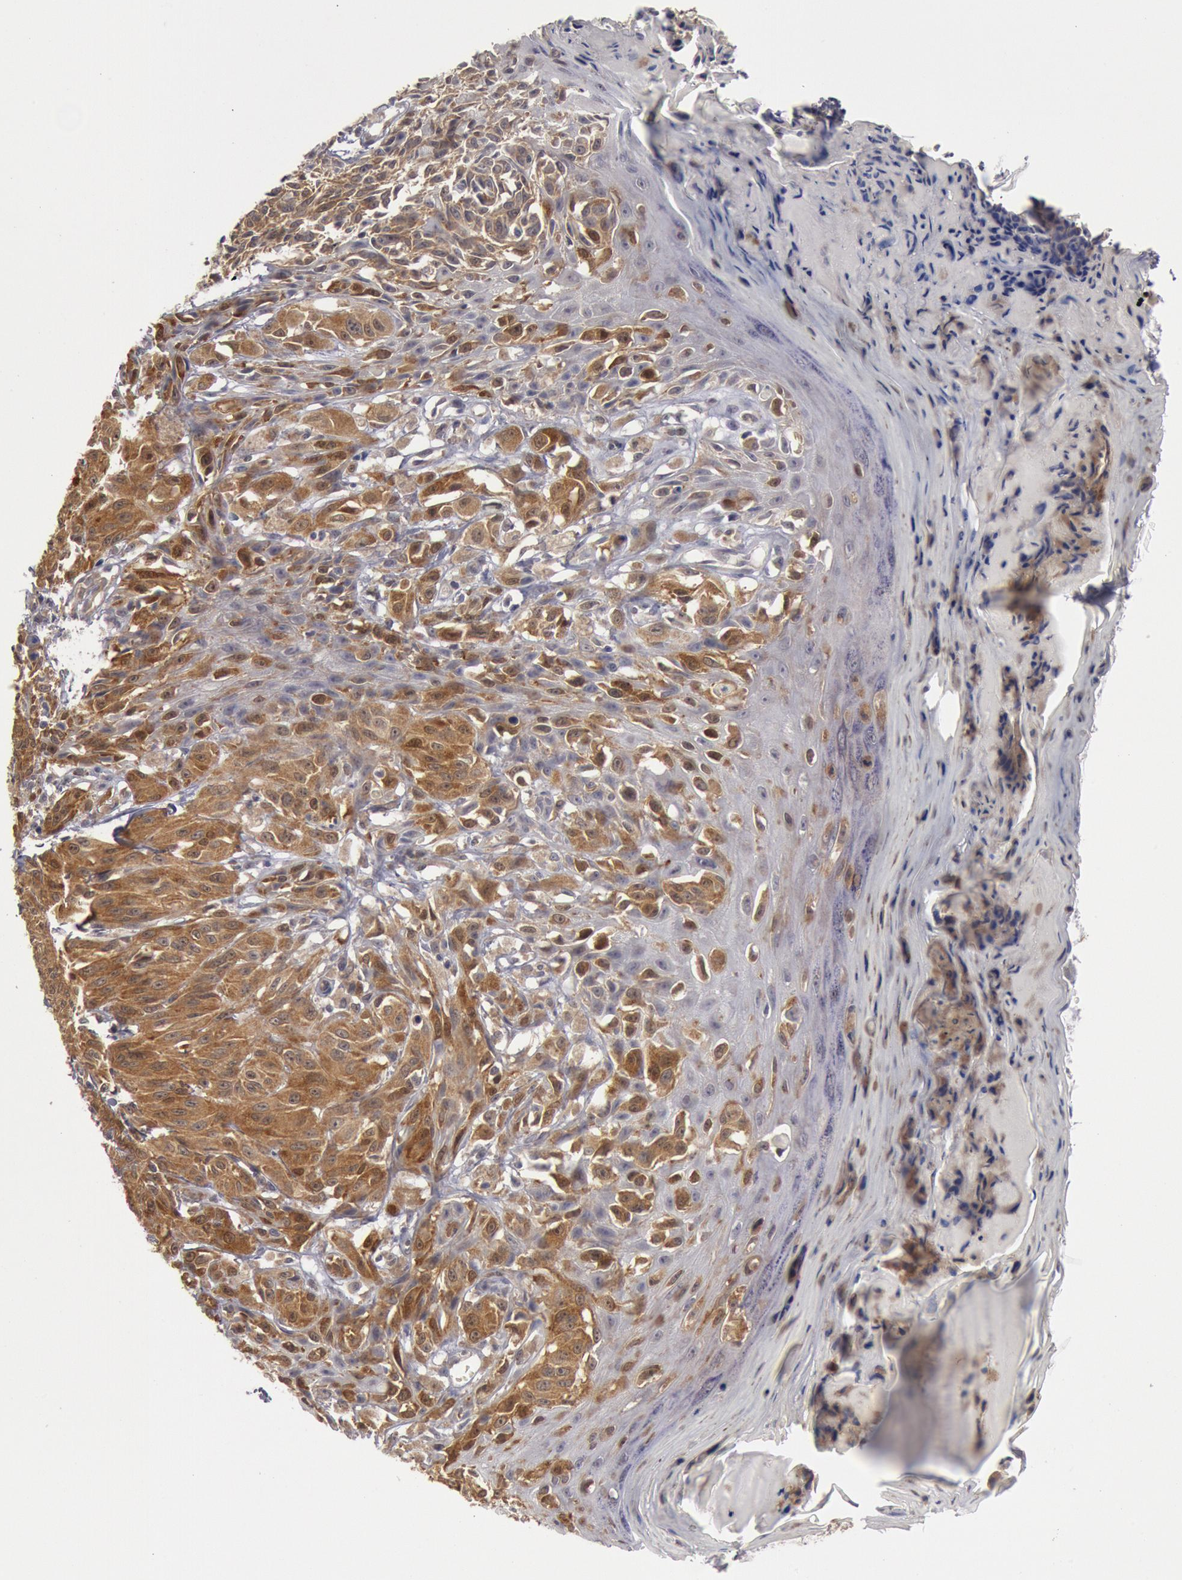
{"staining": {"intensity": "moderate", "quantity": ">75%", "location": "cytoplasmic/membranous"}, "tissue": "melanoma", "cell_type": "Tumor cells", "image_type": "cancer", "snomed": [{"axis": "morphology", "description": "Malignant melanoma, NOS"}, {"axis": "topography", "description": "Skin"}], "caption": "The immunohistochemical stain labels moderate cytoplasmic/membranous staining in tumor cells of melanoma tissue.", "gene": "DNAJA1", "patient": {"sex": "female", "age": 77}}